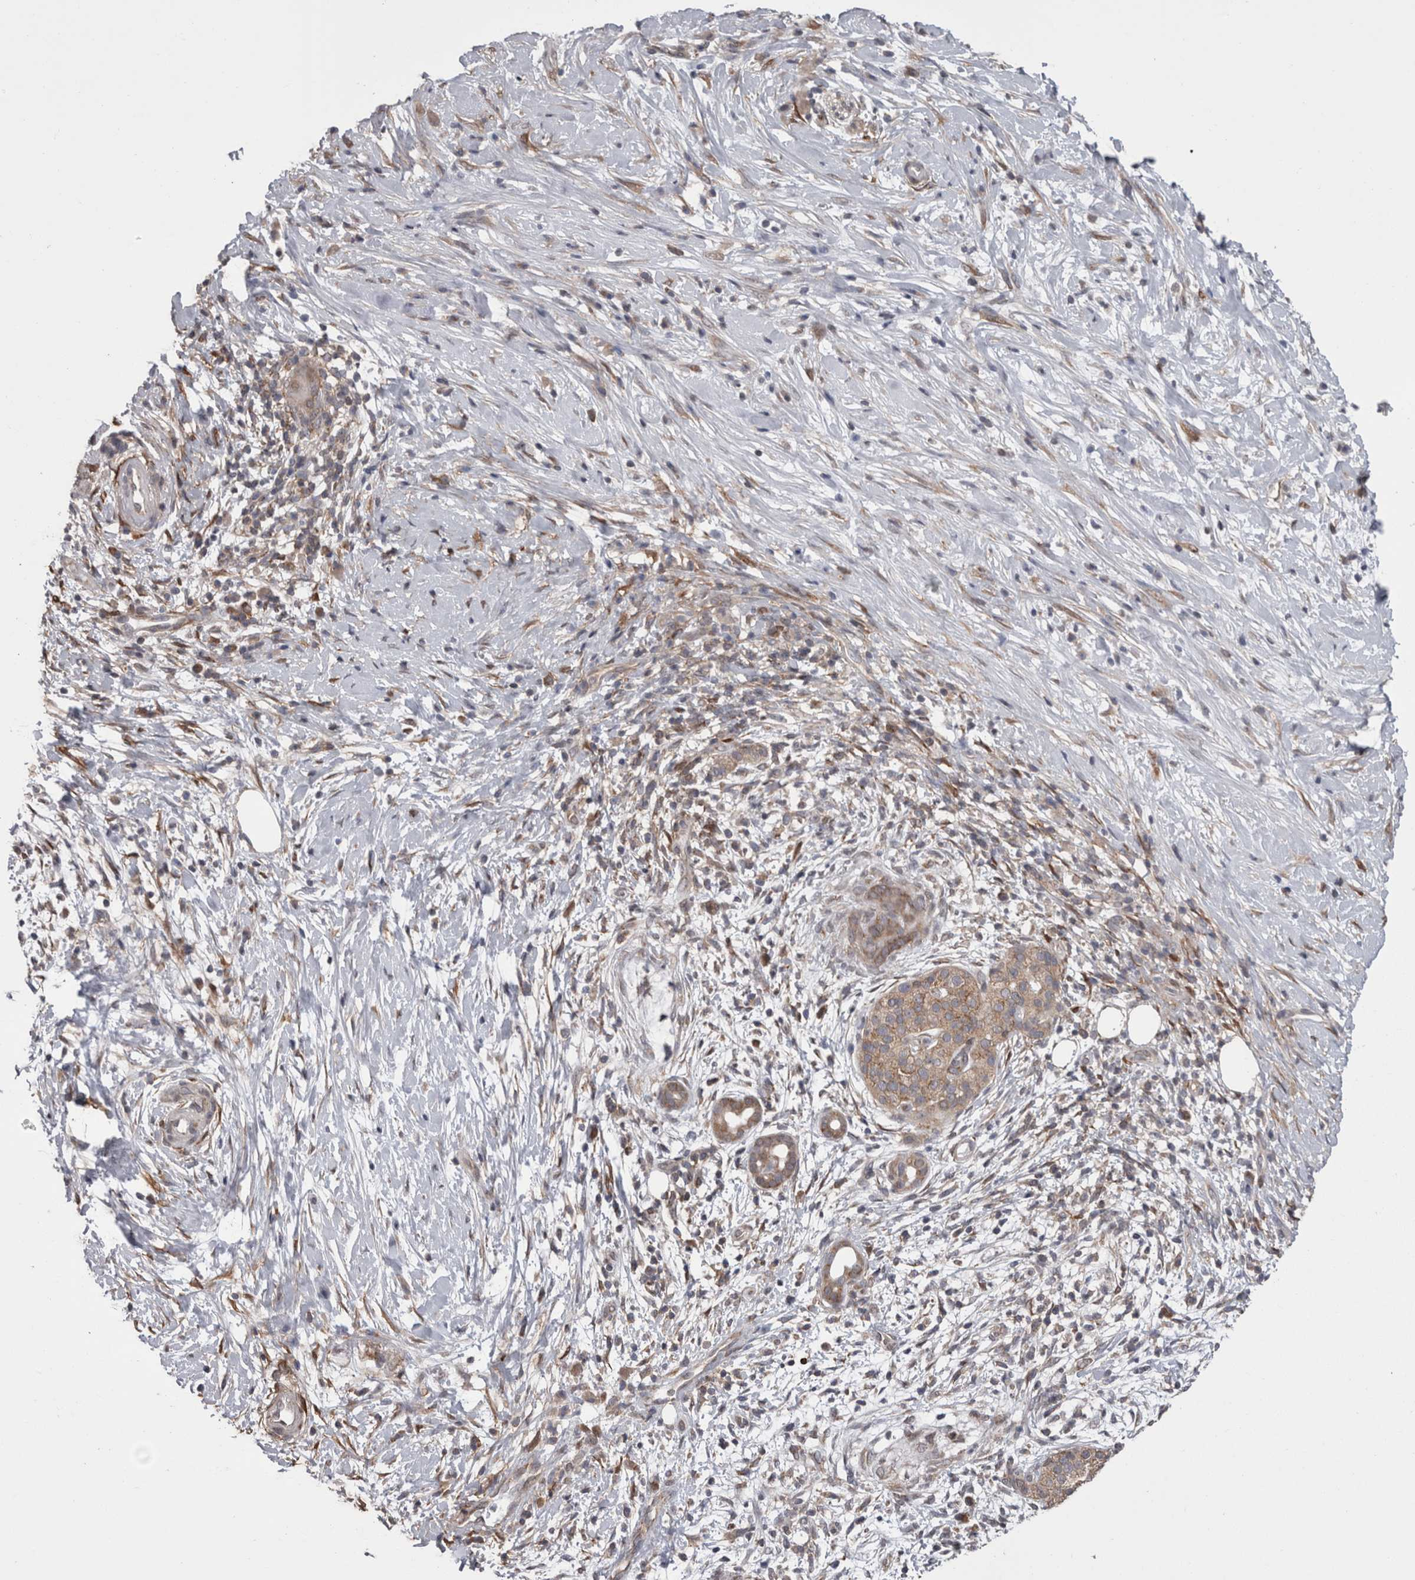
{"staining": {"intensity": "weak", "quantity": ">75%", "location": "cytoplasmic/membranous"}, "tissue": "pancreatic cancer", "cell_type": "Tumor cells", "image_type": "cancer", "snomed": [{"axis": "morphology", "description": "Adenocarcinoma, NOS"}, {"axis": "topography", "description": "Pancreas"}], "caption": "Protein staining demonstrates weak cytoplasmic/membranous staining in about >75% of tumor cells in adenocarcinoma (pancreatic).", "gene": "DDX6", "patient": {"sex": "male", "age": 58}}